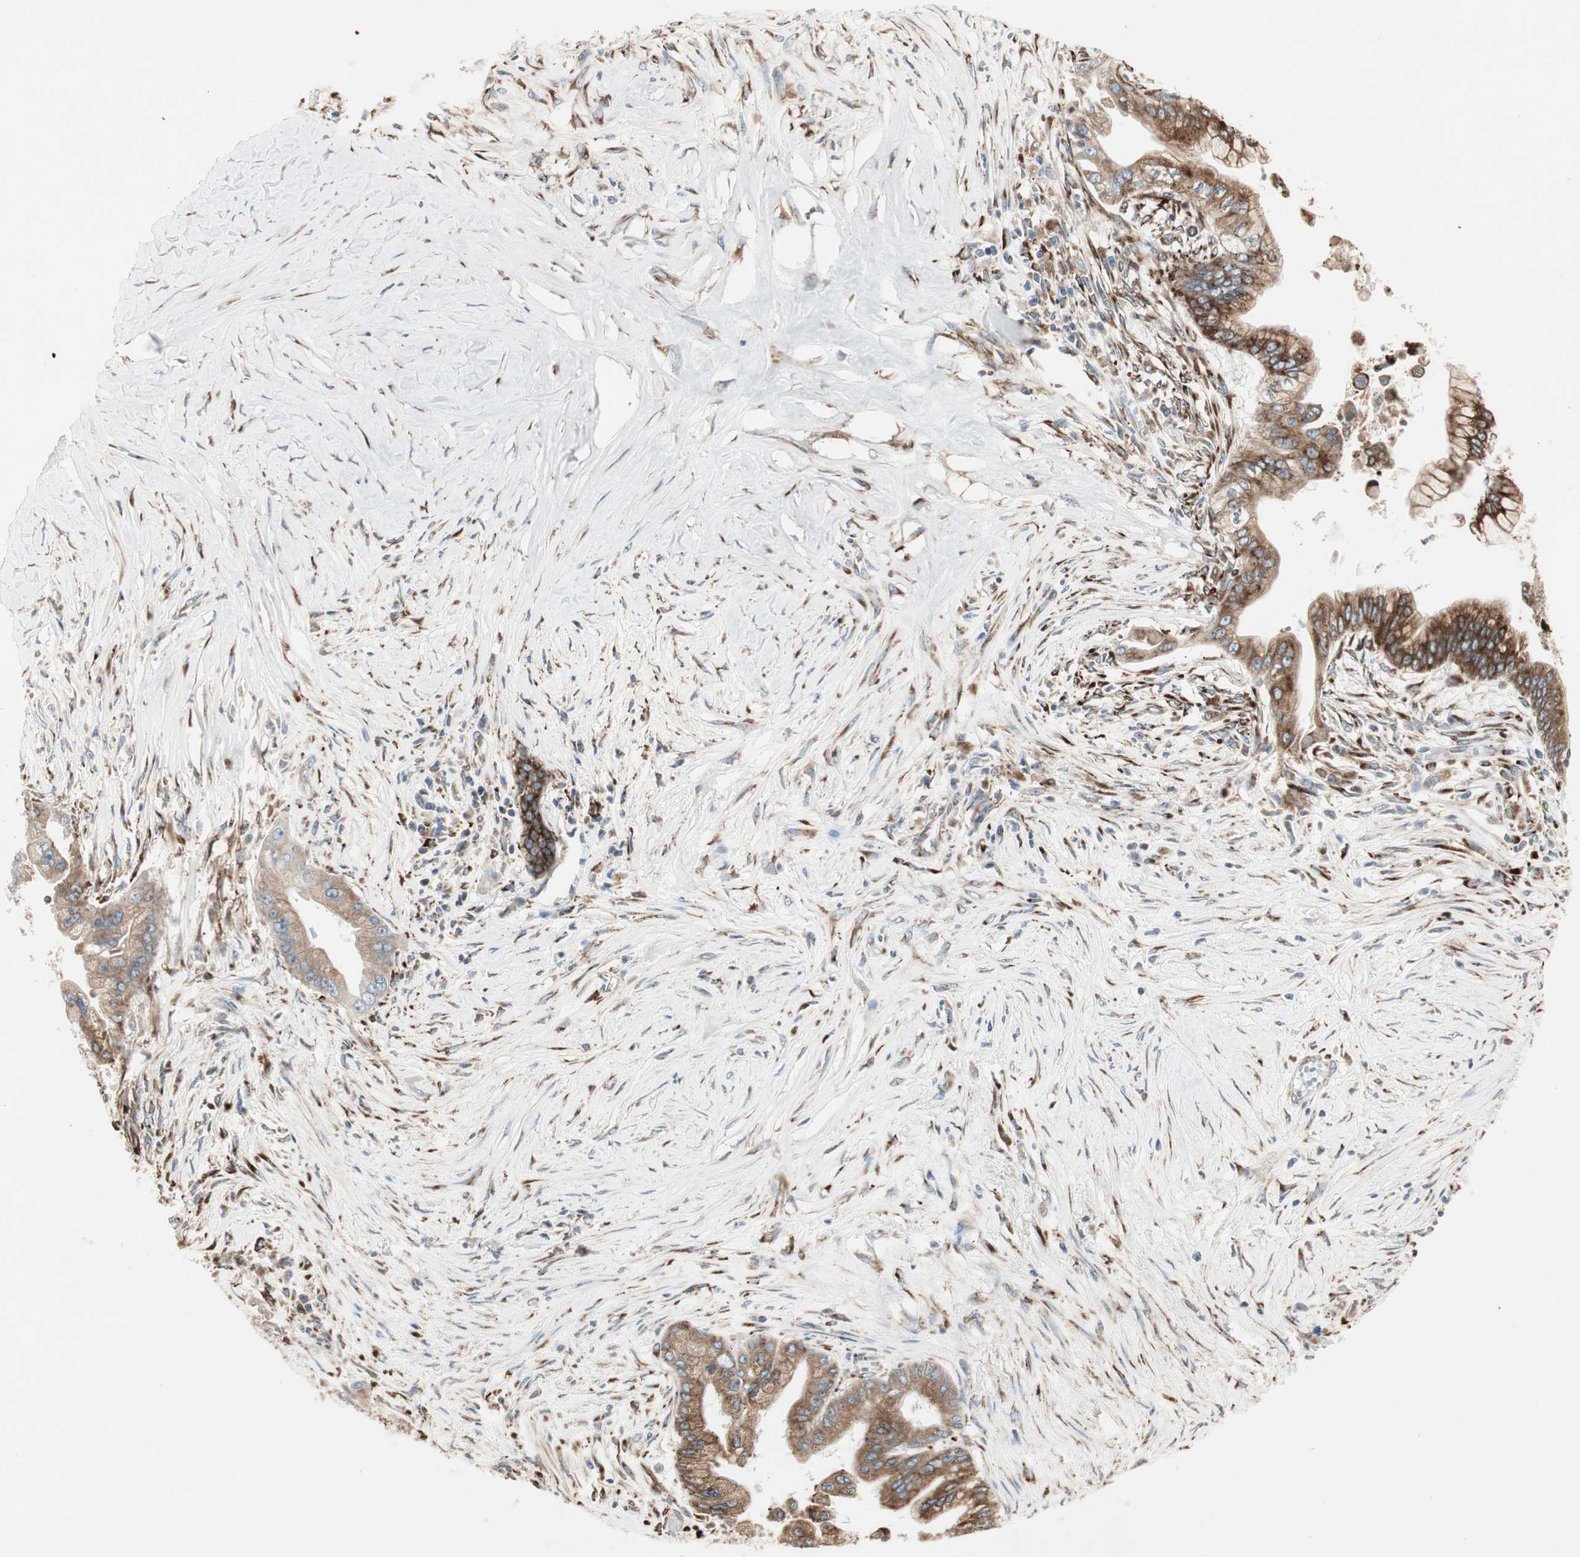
{"staining": {"intensity": "moderate", "quantity": ">75%", "location": "cytoplasmic/membranous"}, "tissue": "pancreatic cancer", "cell_type": "Tumor cells", "image_type": "cancer", "snomed": [{"axis": "morphology", "description": "Adenocarcinoma, NOS"}, {"axis": "topography", "description": "Pancreas"}], "caption": "High-power microscopy captured an IHC histopathology image of pancreatic cancer (adenocarcinoma), revealing moderate cytoplasmic/membranous positivity in about >75% of tumor cells. The protein is stained brown, and the nuclei are stained in blue (DAB (3,3'-diaminobenzidine) IHC with brightfield microscopy, high magnification).", "gene": "H6PD", "patient": {"sex": "male", "age": 59}}